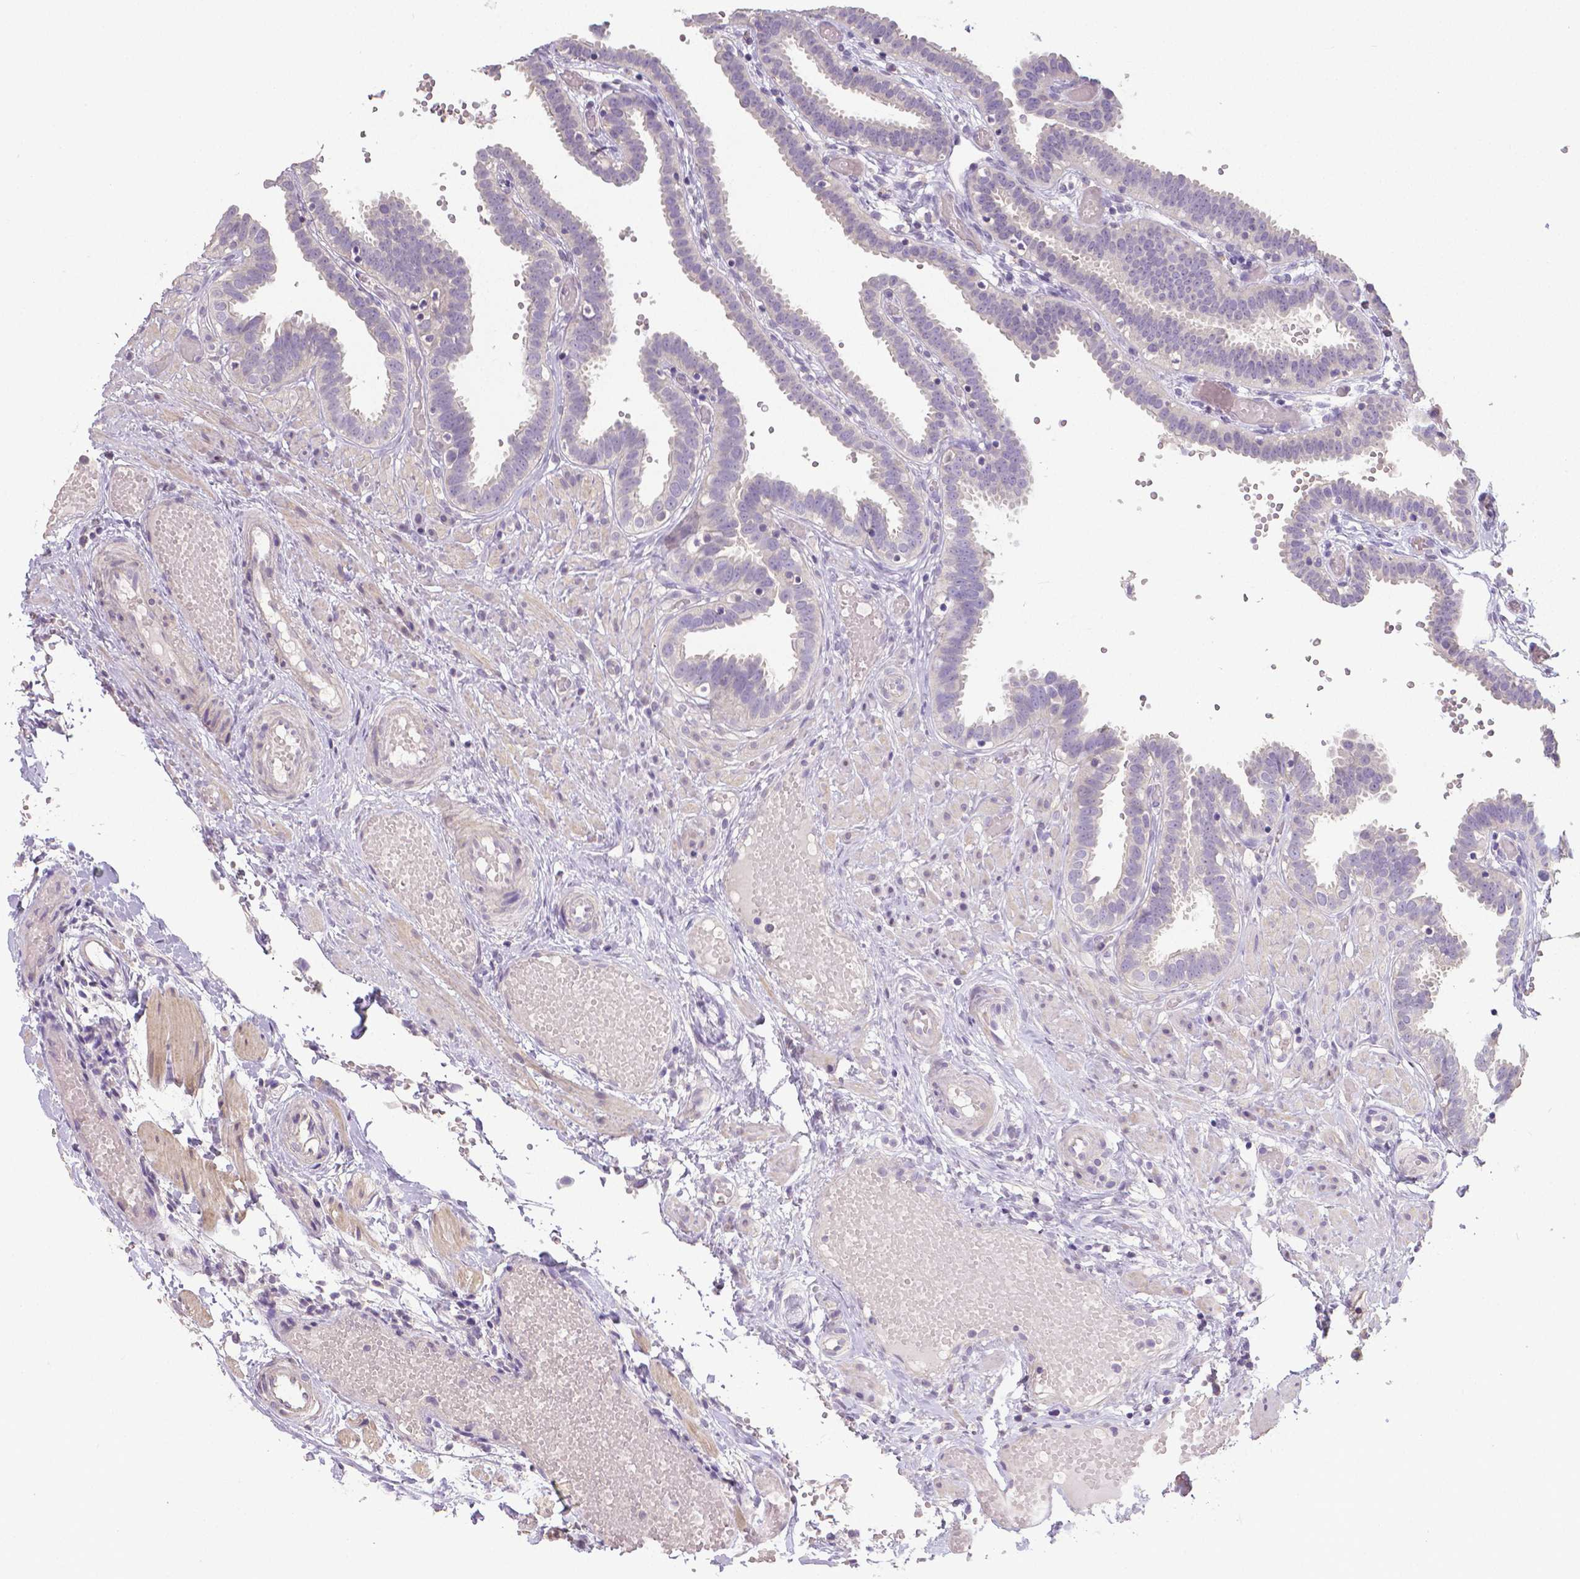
{"staining": {"intensity": "negative", "quantity": "none", "location": "none"}, "tissue": "fallopian tube", "cell_type": "Glandular cells", "image_type": "normal", "snomed": [{"axis": "morphology", "description": "Normal tissue, NOS"}, {"axis": "topography", "description": "Fallopian tube"}], "caption": "An image of fallopian tube stained for a protein shows no brown staining in glandular cells. Brightfield microscopy of immunohistochemistry stained with DAB (brown) and hematoxylin (blue), captured at high magnification.", "gene": "CRMP1", "patient": {"sex": "female", "age": 37}}